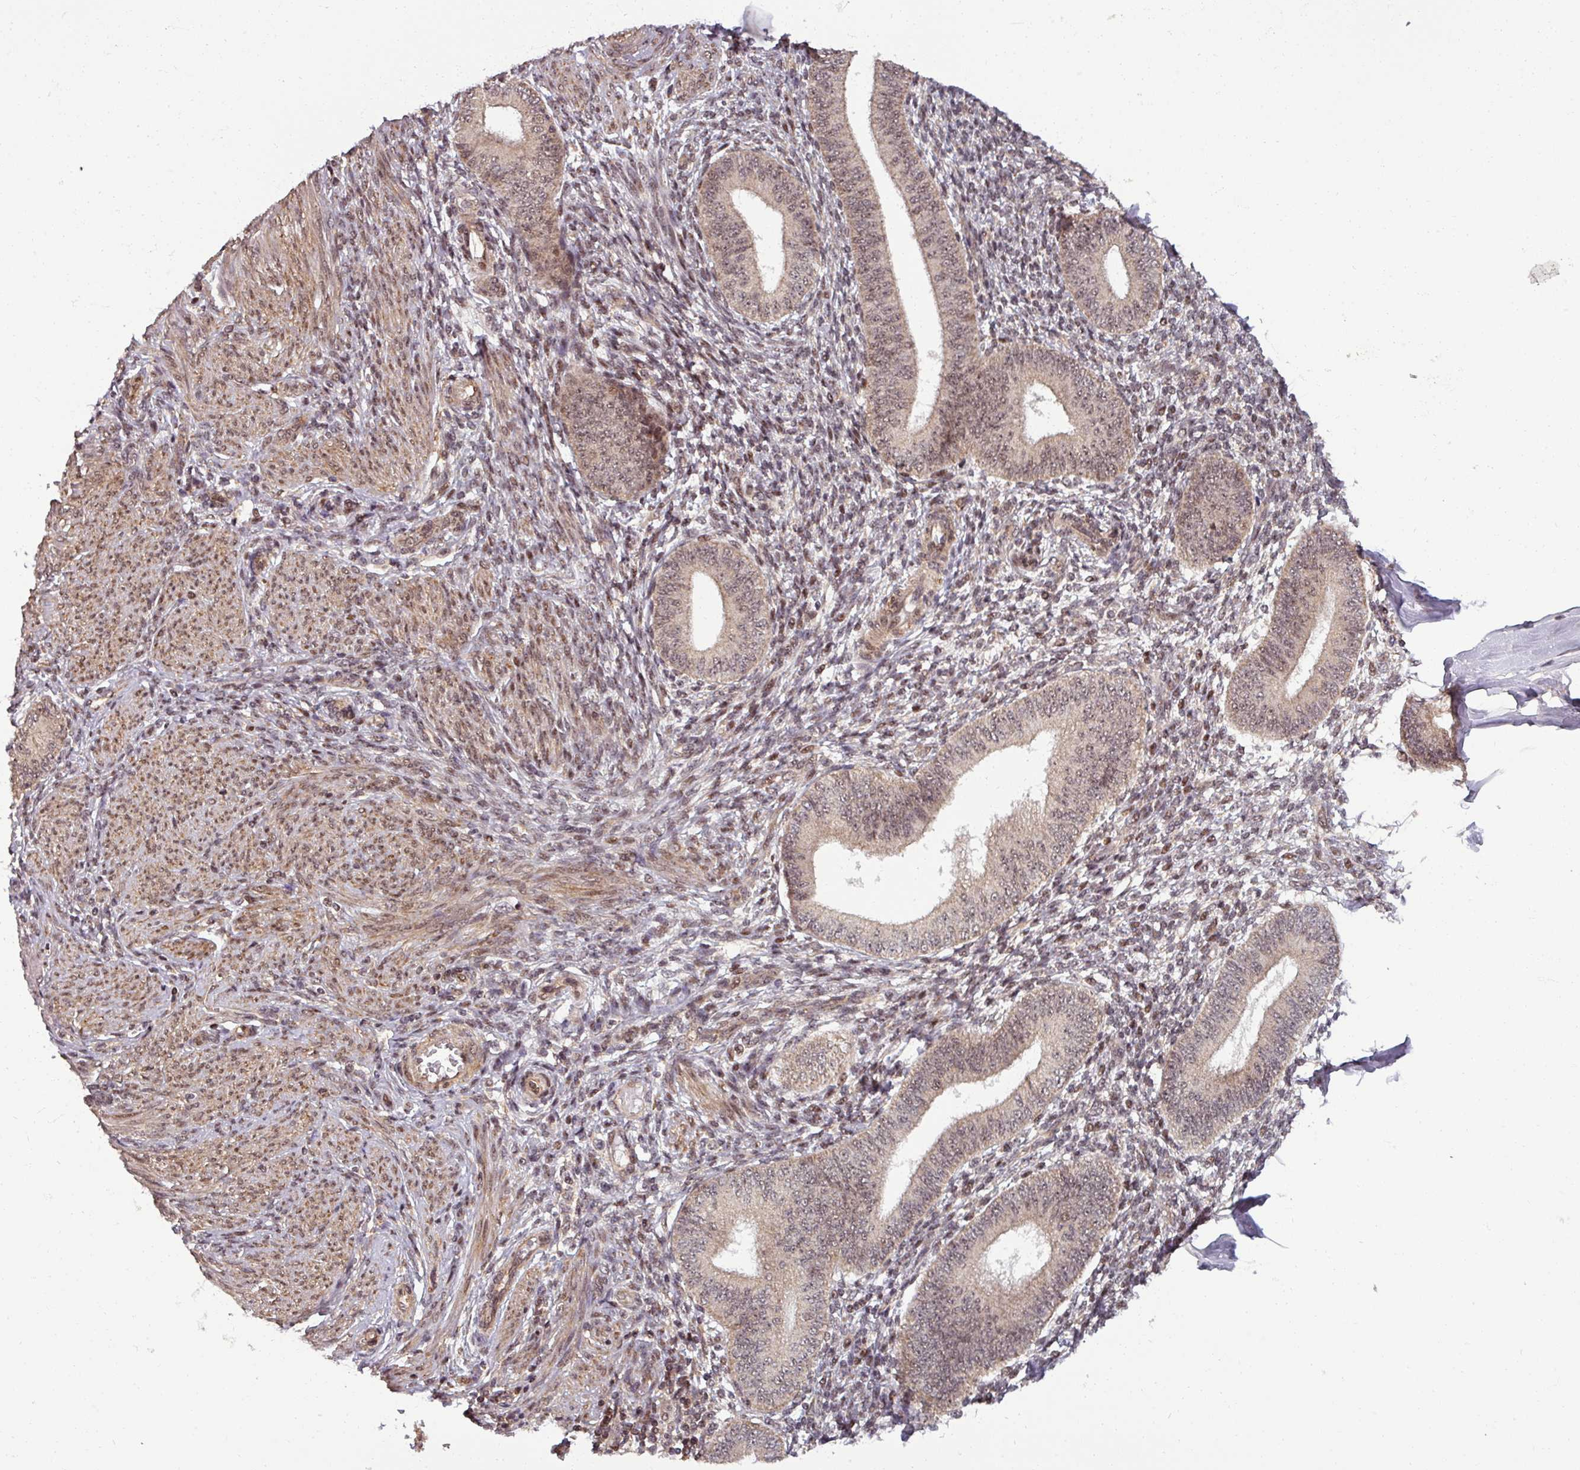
{"staining": {"intensity": "moderate", "quantity": "<25%", "location": "nuclear"}, "tissue": "endometrium", "cell_type": "Cells in endometrial stroma", "image_type": "normal", "snomed": [{"axis": "morphology", "description": "Normal tissue, NOS"}, {"axis": "topography", "description": "Endometrium"}], "caption": "About <25% of cells in endometrial stroma in unremarkable endometrium demonstrate moderate nuclear protein expression as visualized by brown immunohistochemical staining.", "gene": "SWI5", "patient": {"sex": "female", "age": 49}}